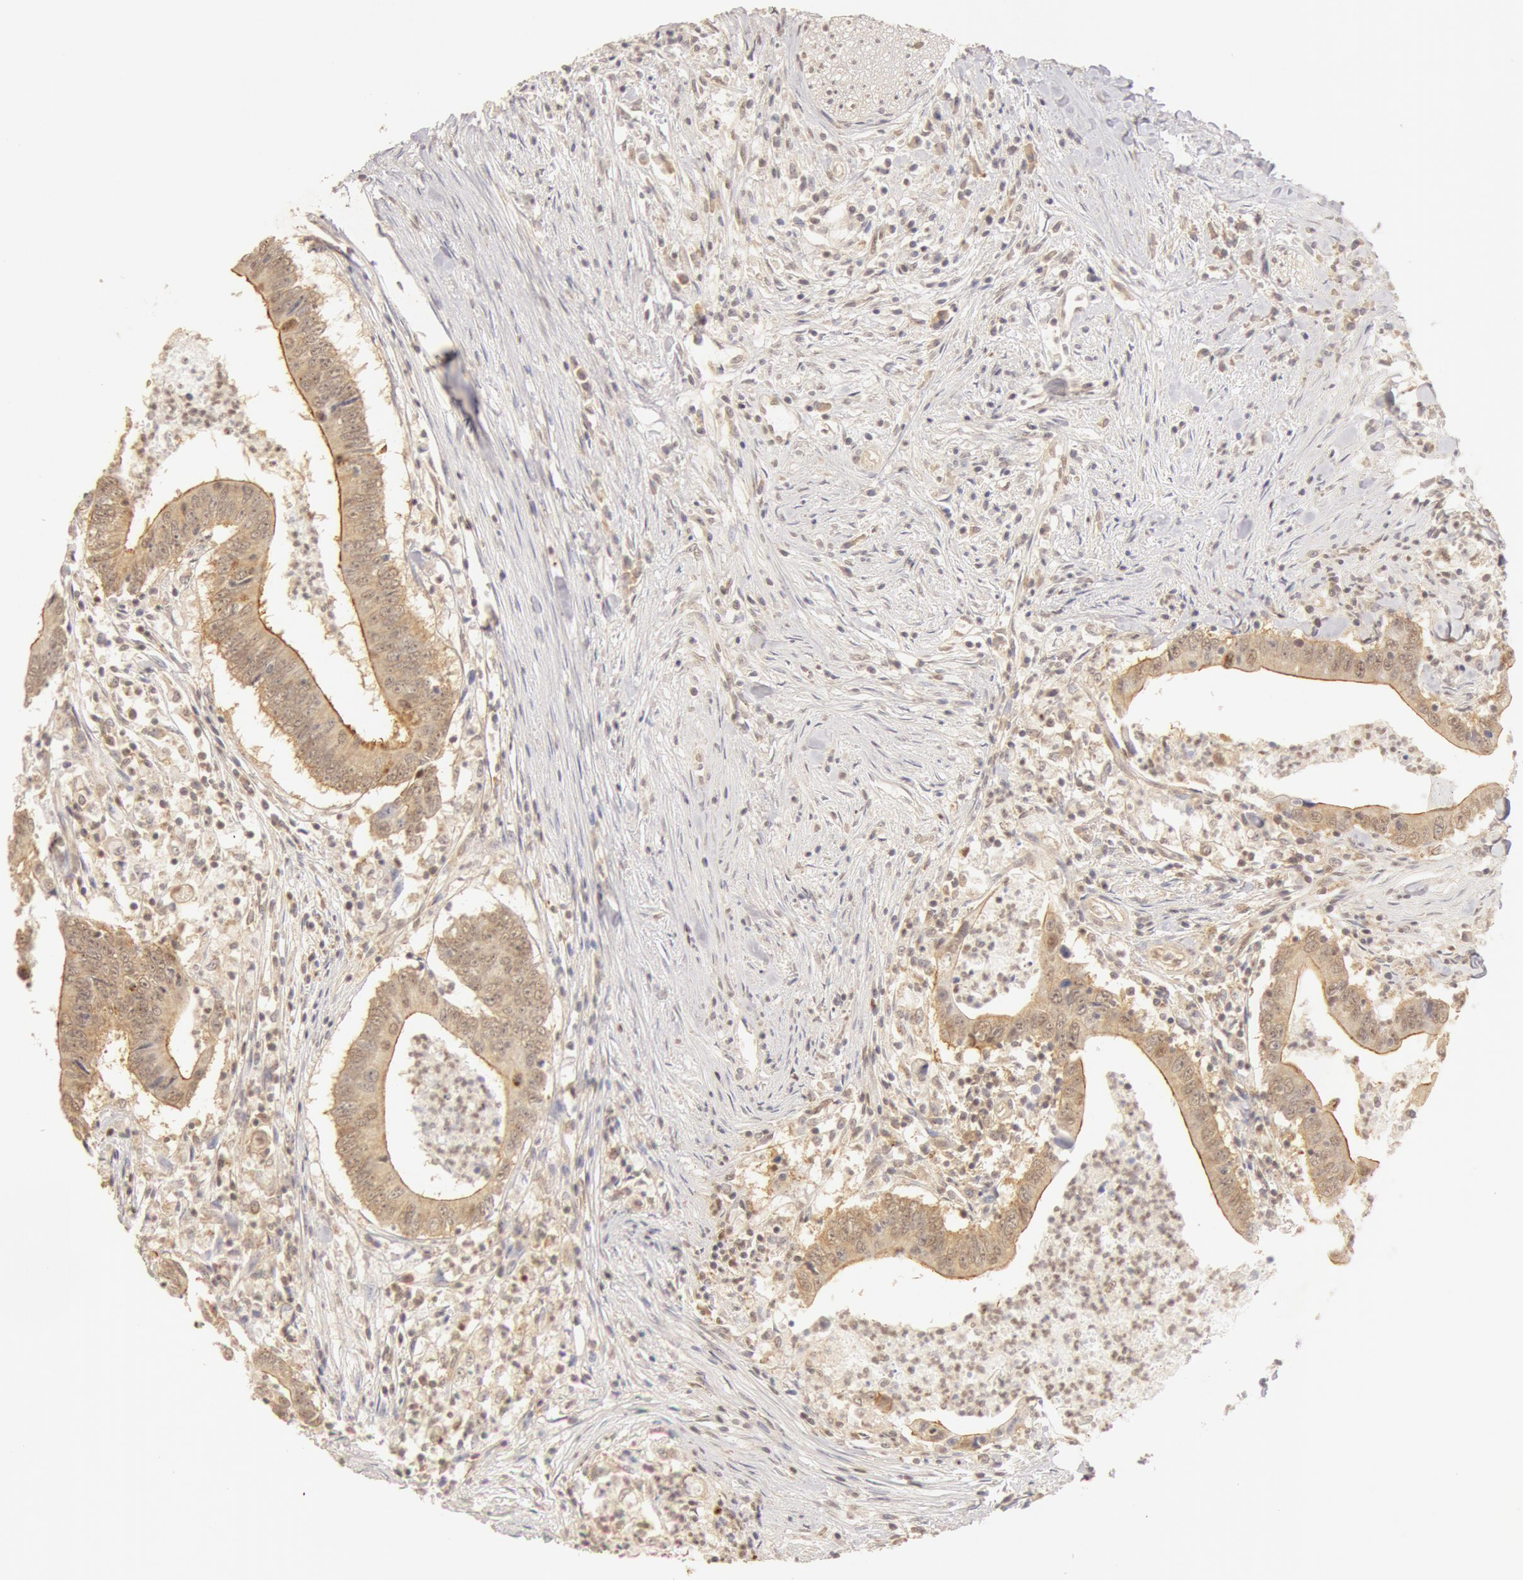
{"staining": {"intensity": "moderate", "quantity": ">75%", "location": "cytoplasmic/membranous,nuclear"}, "tissue": "colorectal cancer", "cell_type": "Tumor cells", "image_type": "cancer", "snomed": [{"axis": "morphology", "description": "Adenocarcinoma, NOS"}, {"axis": "topography", "description": "Colon"}], "caption": "Moderate cytoplasmic/membranous and nuclear protein positivity is seen in approximately >75% of tumor cells in colorectal cancer (adenocarcinoma). (Brightfield microscopy of DAB IHC at high magnification).", "gene": "SNRNP70", "patient": {"sex": "male", "age": 55}}